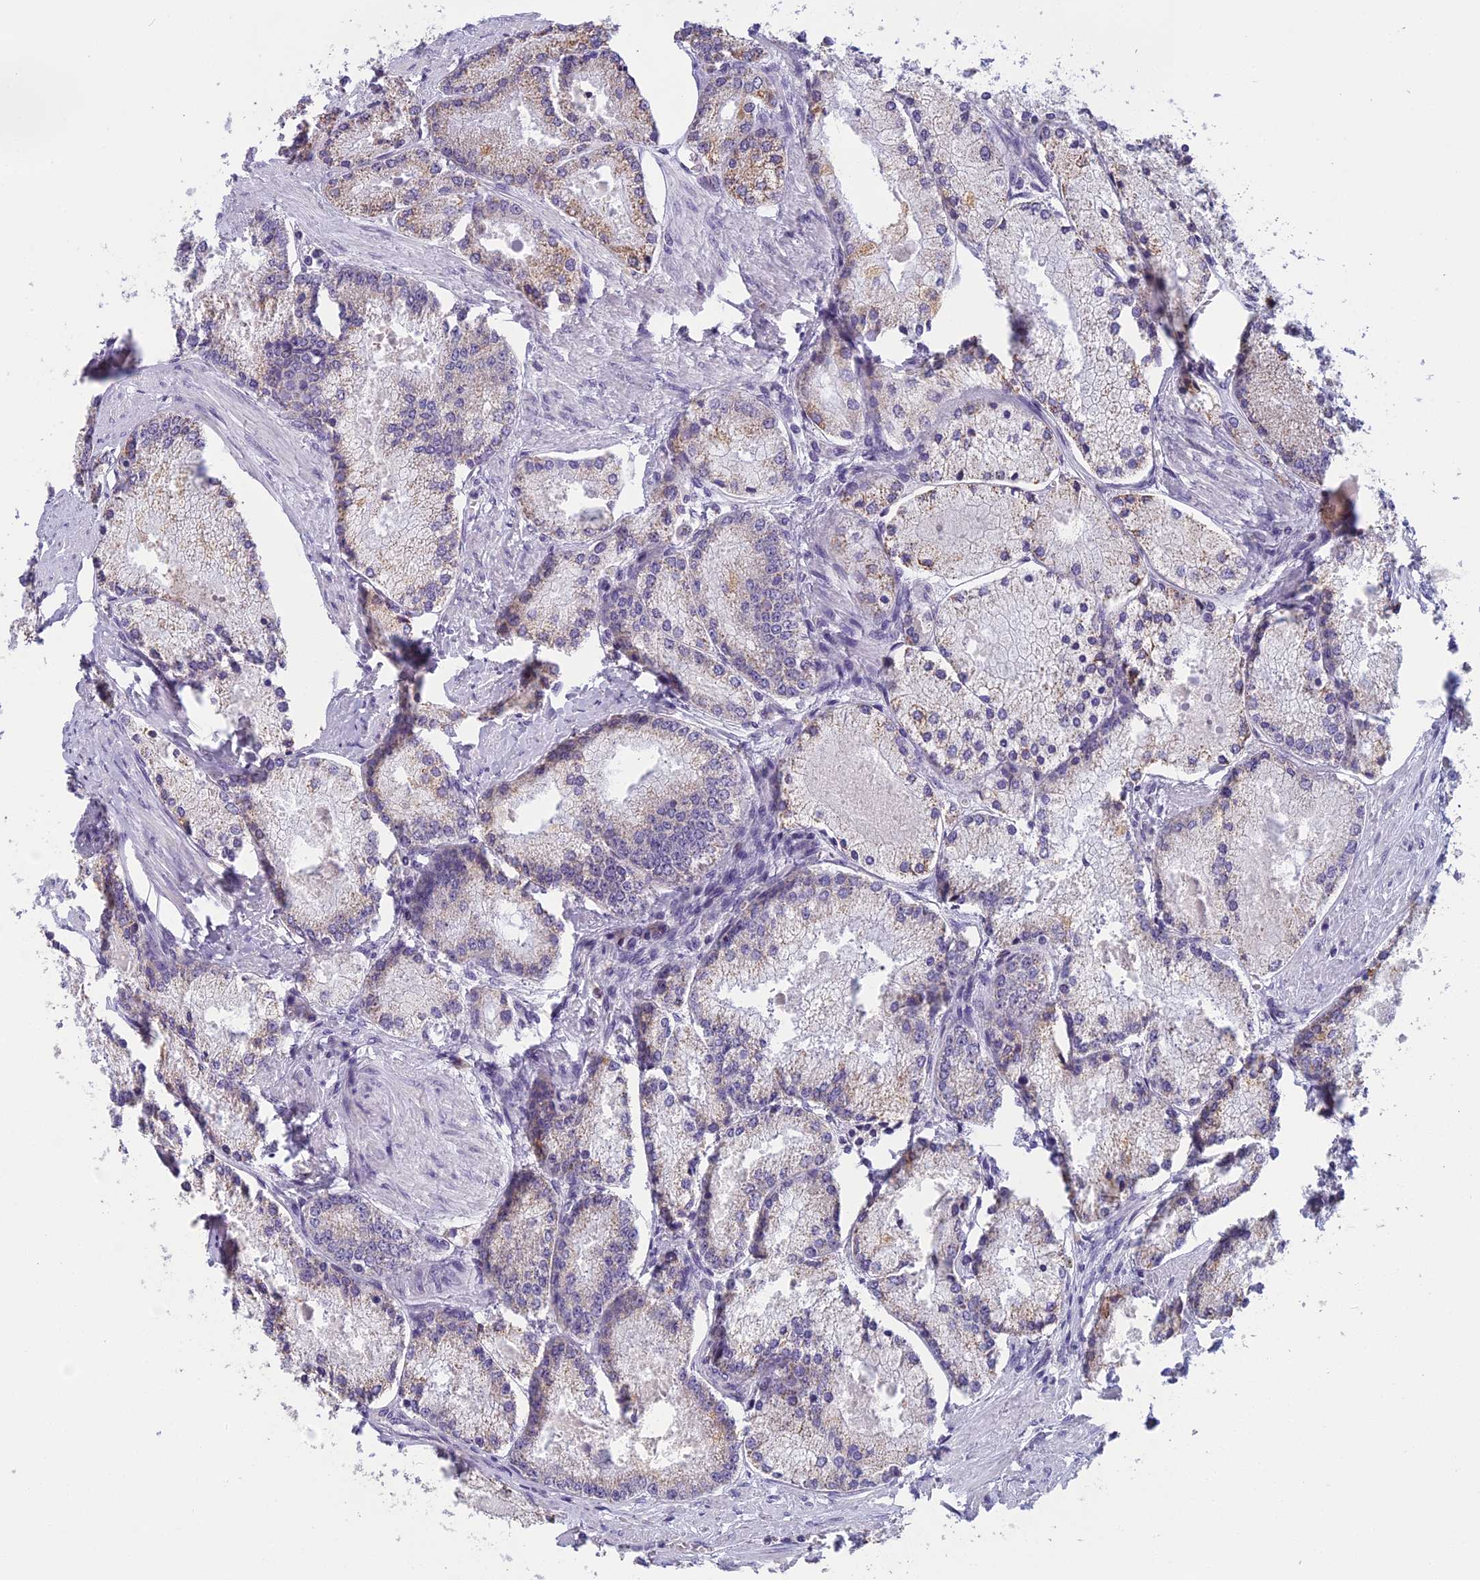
{"staining": {"intensity": "weak", "quantity": "<25%", "location": "cytoplasmic/membranous"}, "tissue": "prostate cancer", "cell_type": "Tumor cells", "image_type": "cancer", "snomed": [{"axis": "morphology", "description": "Adenocarcinoma, Low grade"}, {"axis": "topography", "description": "Prostate"}], "caption": "An IHC micrograph of adenocarcinoma (low-grade) (prostate) is shown. There is no staining in tumor cells of adenocarcinoma (low-grade) (prostate). The staining is performed using DAB (3,3'-diaminobenzidine) brown chromogen with nuclei counter-stained in using hematoxylin.", "gene": "MORF4L1", "patient": {"sex": "male", "age": 74}}